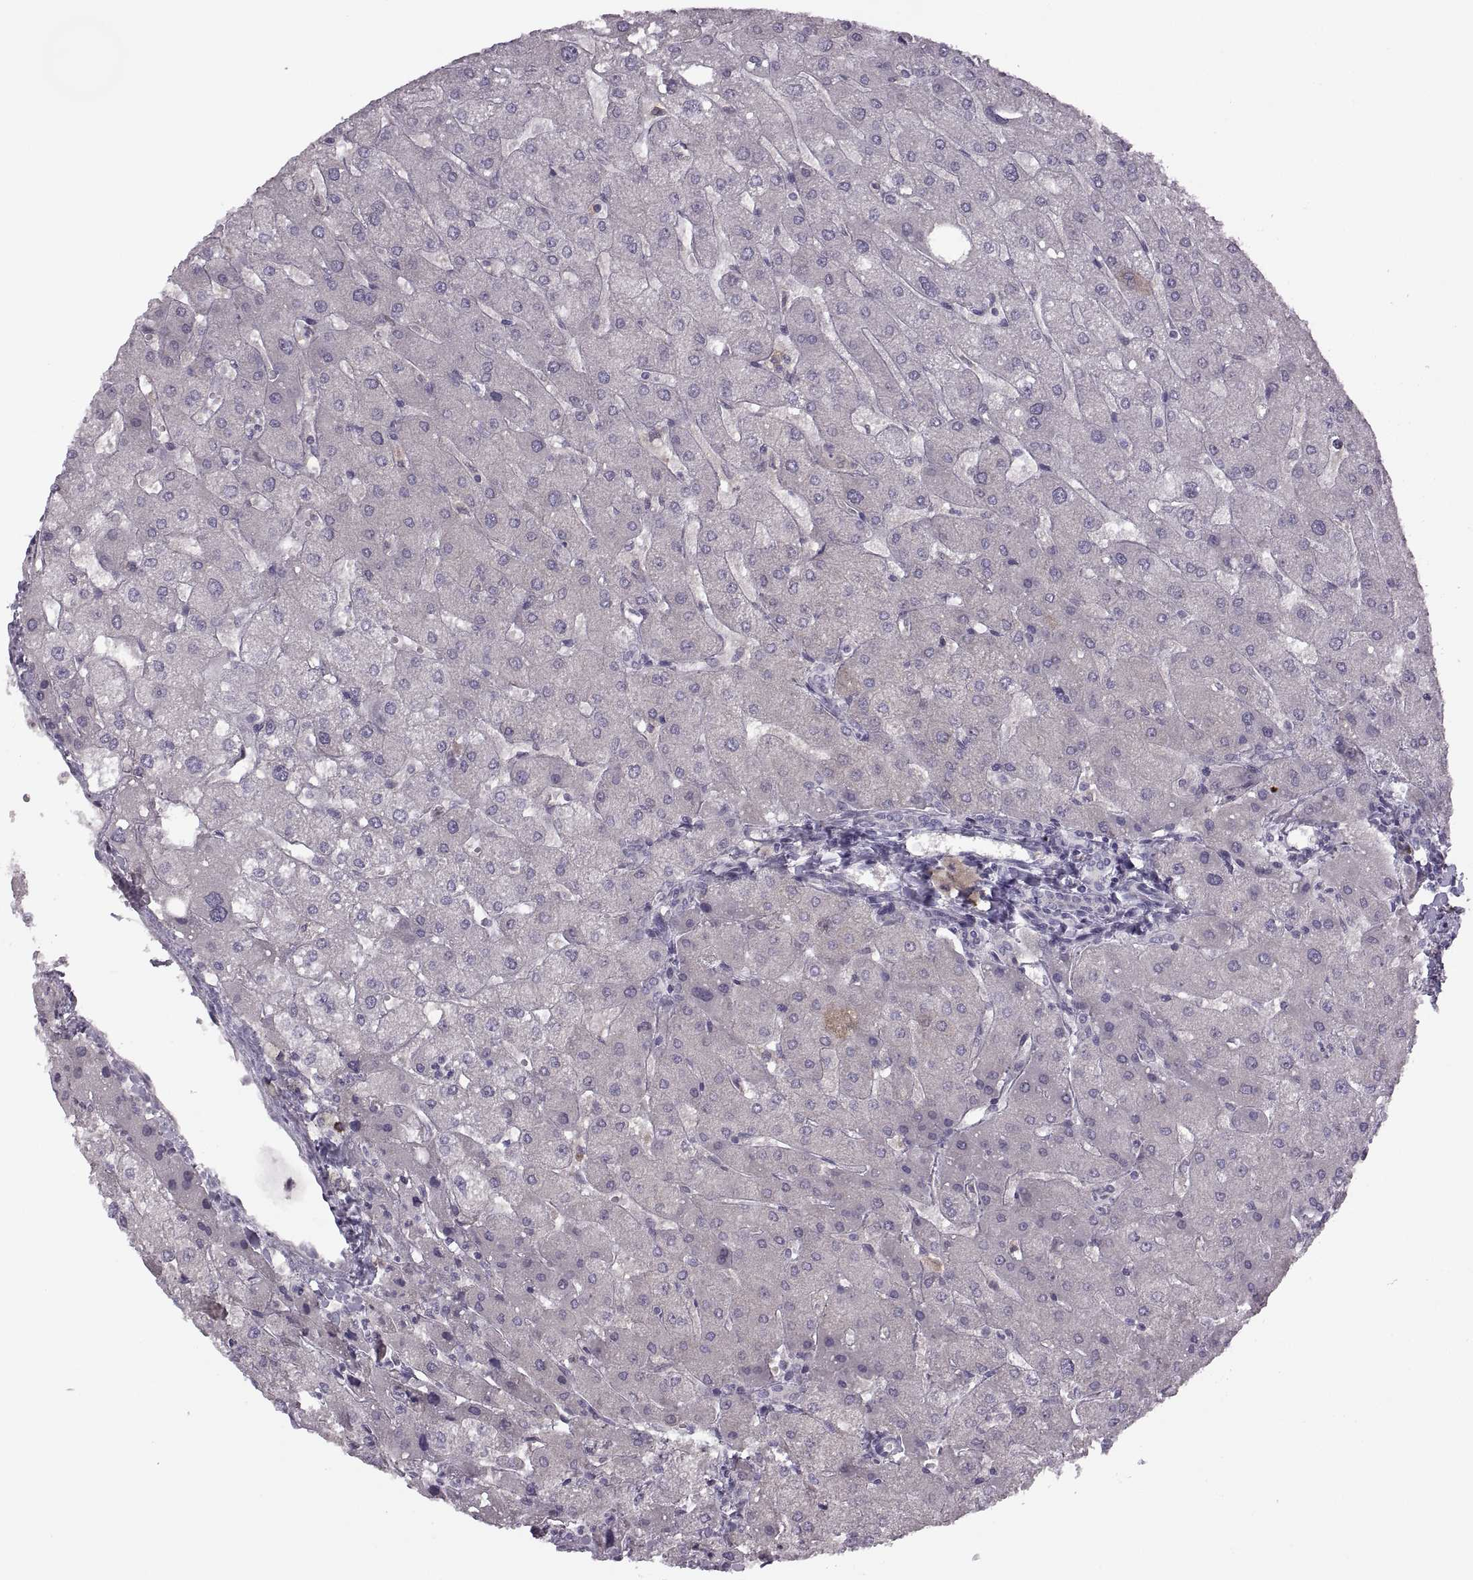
{"staining": {"intensity": "negative", "quantity": "none", "location": "none"}, "tissue": "liver", "cell_type": "Cholangiocytes", "image_type": "normal", "snomed": [{"axis": "morphology", "description": "Normal tissue, NOS"}, {"axis": "topography", "description": "Liver"}], "caption": "This is an IHC histopathology image of benign human liver. There is no staining in cholangiocytes.", "gene": "H2AP", "patient": {"sex": "male", "age": 67}}